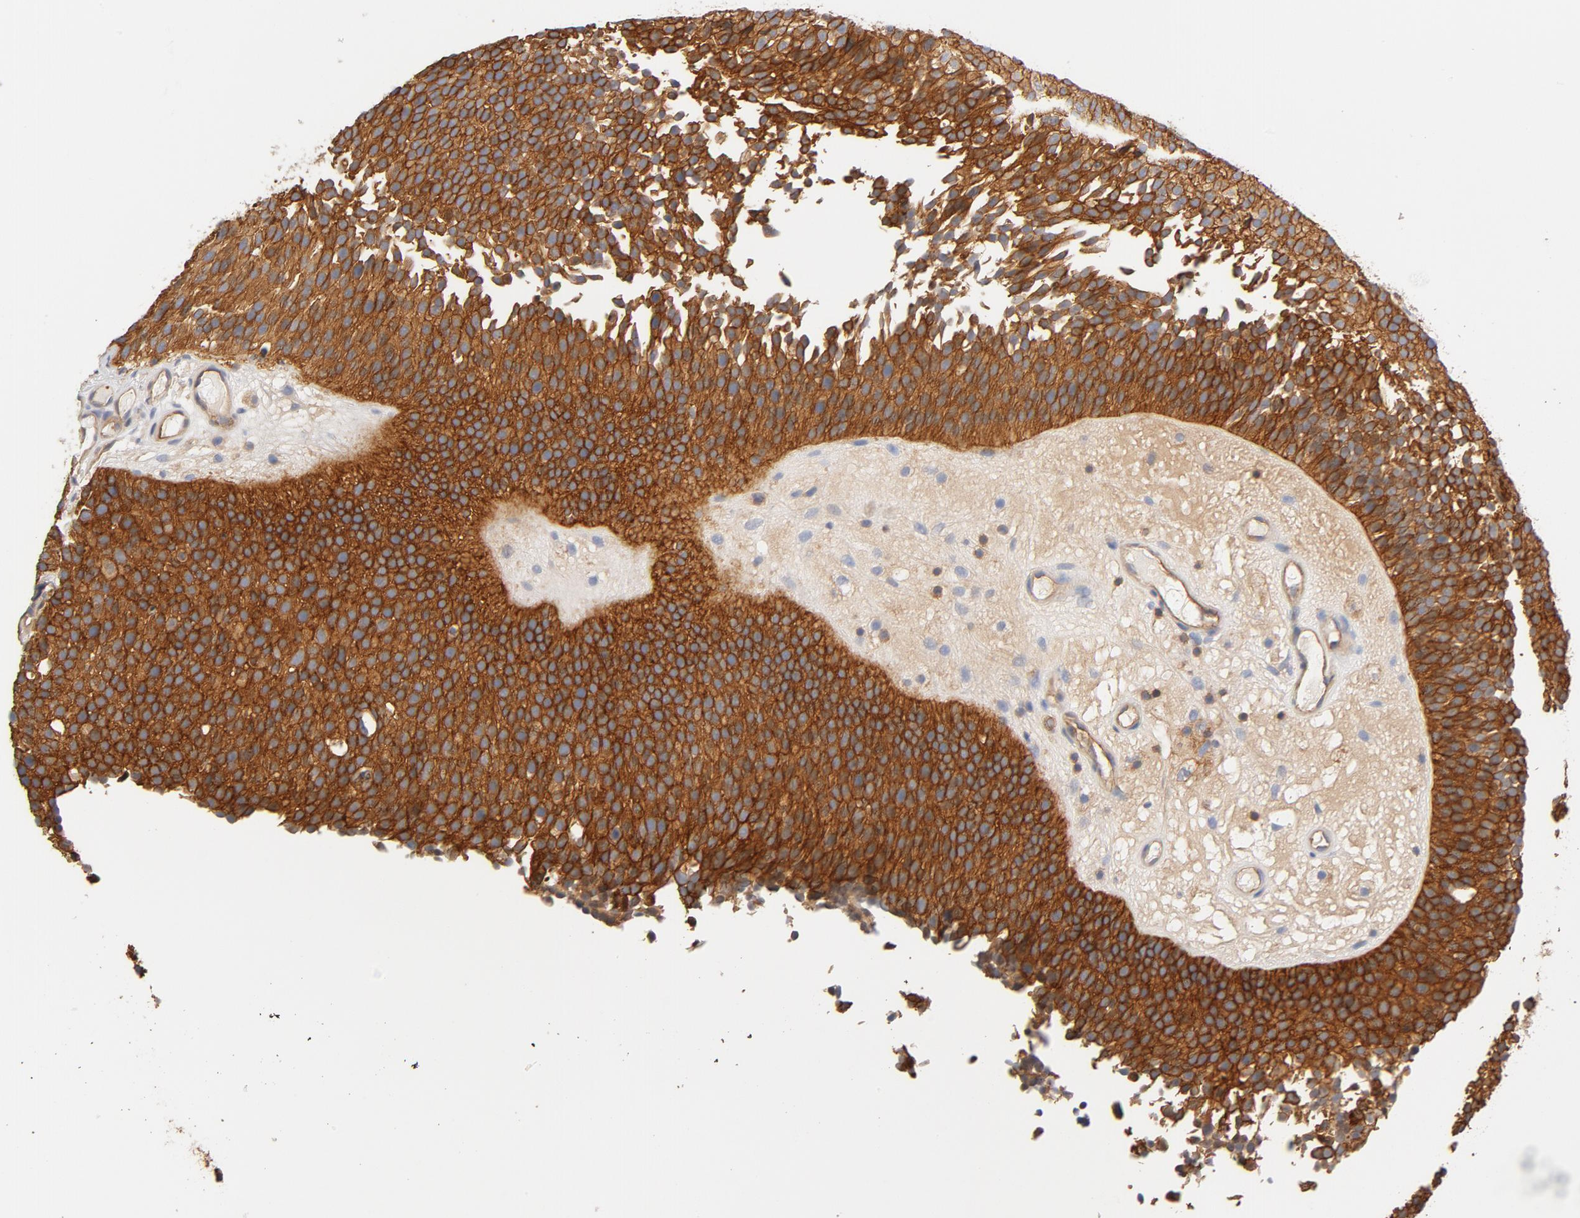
{"staining": {"intensity": "strong", "quantity": ">75%", "location": "cytoplasmic/membranous"}, "tissue": "urothelial cancer", "cell_type": "Tumor cells", "image_type": "cancer", "snomed": [{"axis": "morphology", "description": "Urothelial carcinoma, Low grade"}, {"axis": "topography", "description": "Urinary bladder"}], "caption": "The histopathology image exhibits a brown stain indicating the presence of a protein in the cytoplasmic/membranous of tumor cells in urothelial cancer. (Brightfield microscopy of DAB IHC at high magnification).", "gene": "SRC", "patient": {"sex": "male", "age": 85}}